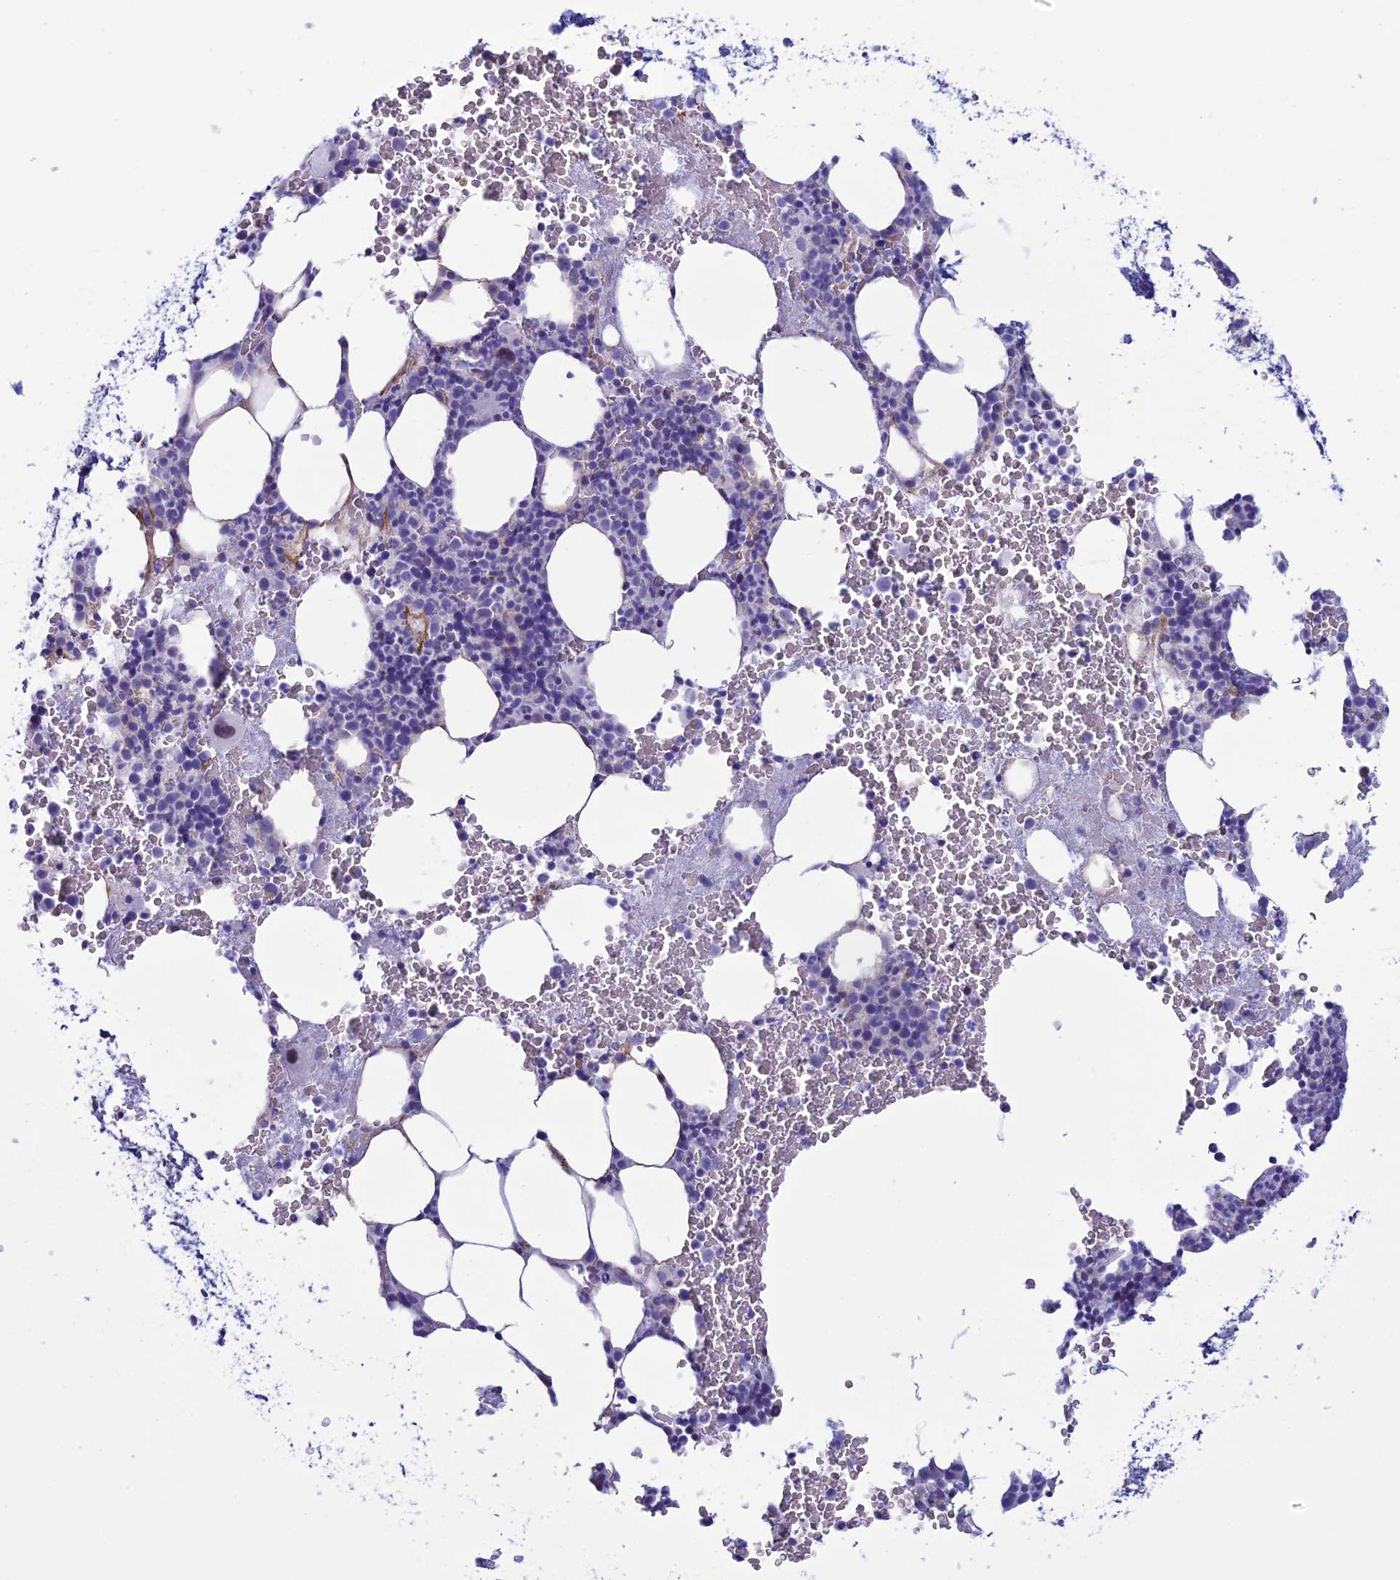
{"staining": {"intensity": "negative", "quantity": "none", "location": "none"}, "tissue": "bone marrow", "cell_type": "Hematopoietic cells", "image_type": "normal", "snomed": [{"axis": "morphology", "description": "Normal tissue, NOS"}, {"axis": "morphology", "description": "Inflammation, NOS"}, {"axis": "topography", "description": "Bone marrow"}], "caption": "Photomicrograph shows no protein staining in hematopoietic cells of normal bone marrow. Nuclei are stained in blue.", "gene": "CFAP210", "patient": {"sex": "female", "age": 78}}